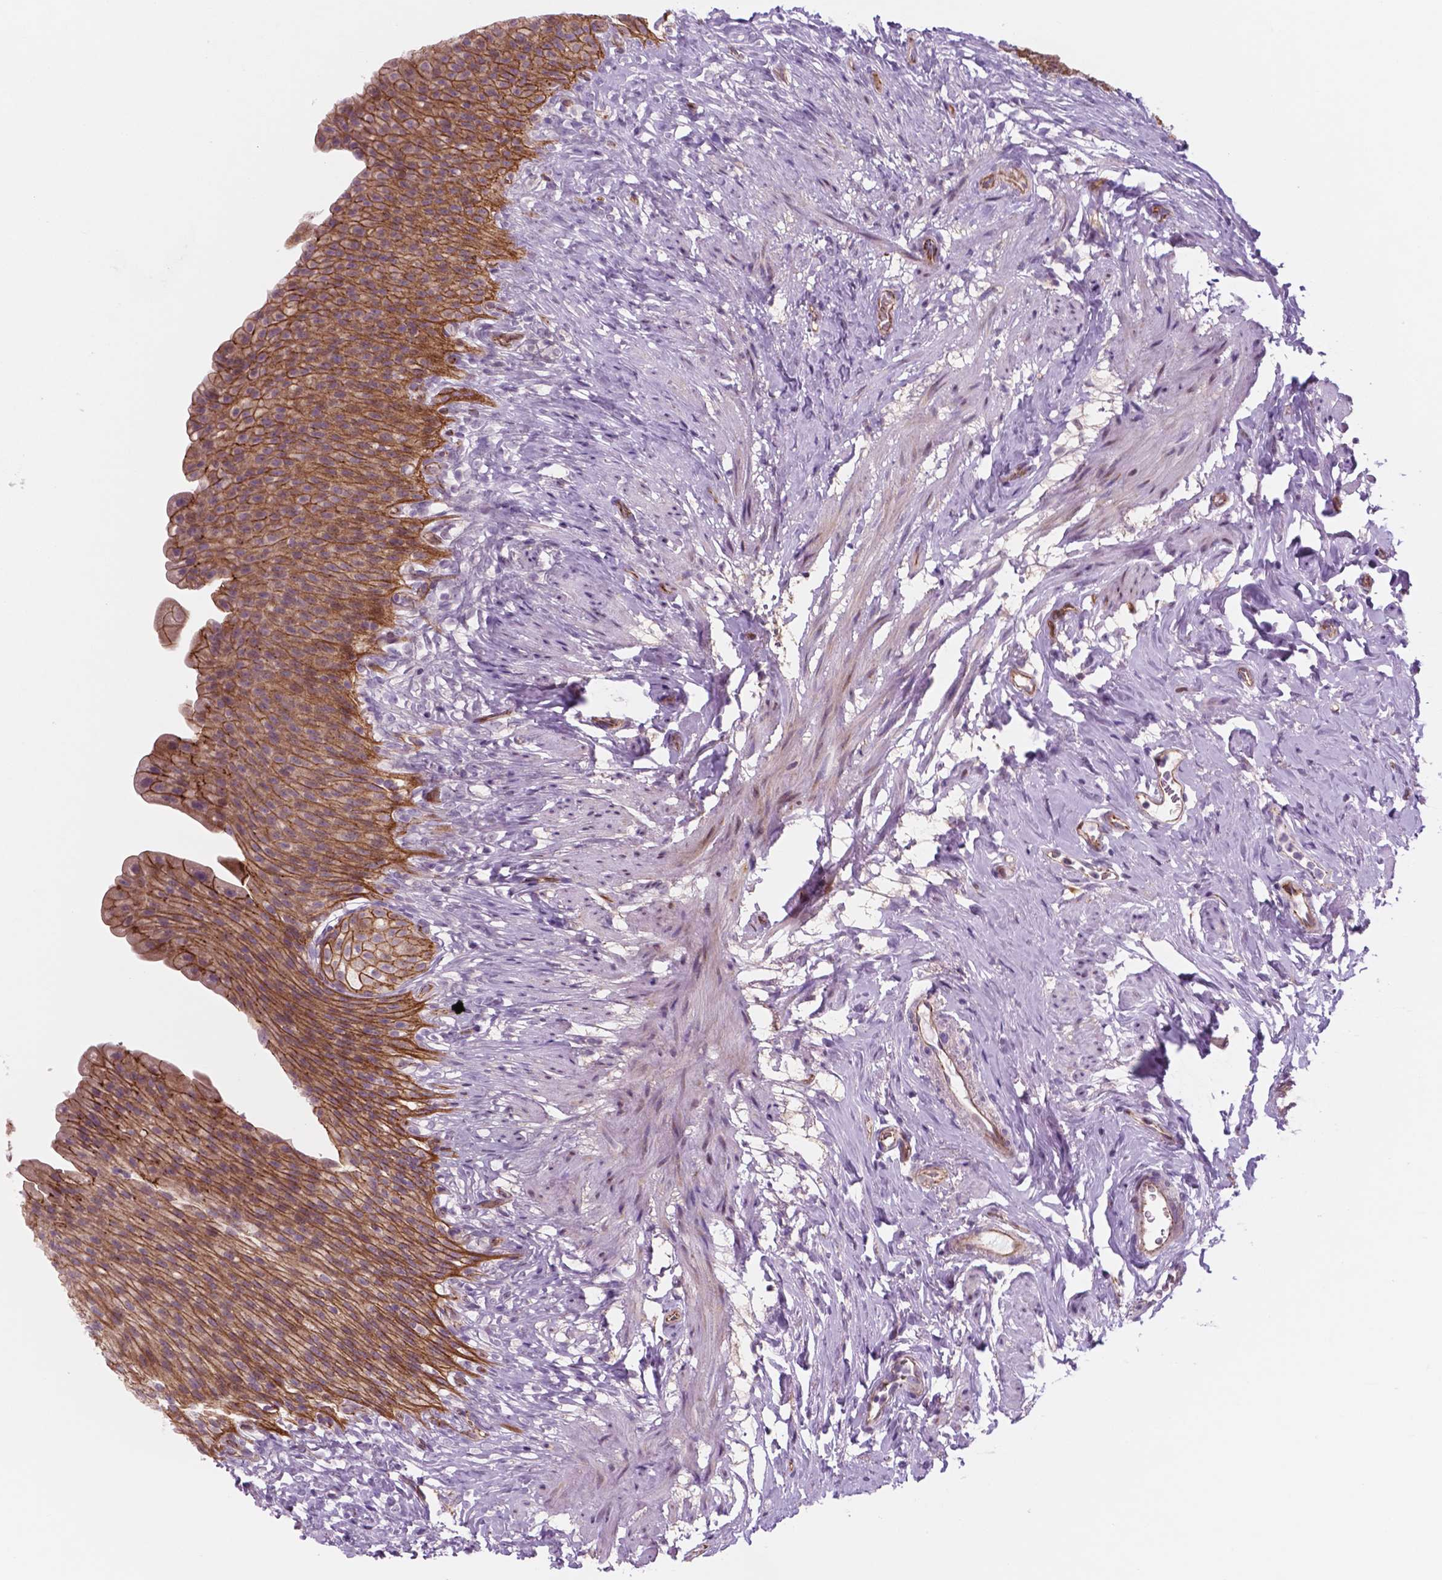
{"staining": {"intensity": "moderate", "quantity": ">75%", "location": "cytoplasmic/membranous"}, "tissue": "urinary bladder", "cell_type": "Urothelial cells", "image_type": "normal", "snomed": [{"axis": "morphology", "description": "Normal tissue, NOS"}, {"axis": "topography", "description": "Urinary bladder"}, {"axis": "topography", "description": "Prostate"}], "caption": "High-magnification brightfield microscopy of unremarkable urinary bladder stained with DAB (brown) and counterstained with hematoxylin (blue). urothelial cells exhibit moderate cytoplasmic/membranous expression is present in approximately>75% of cells.", "gene": "RND3", "patient": {"sex": "male", "age": 76}}